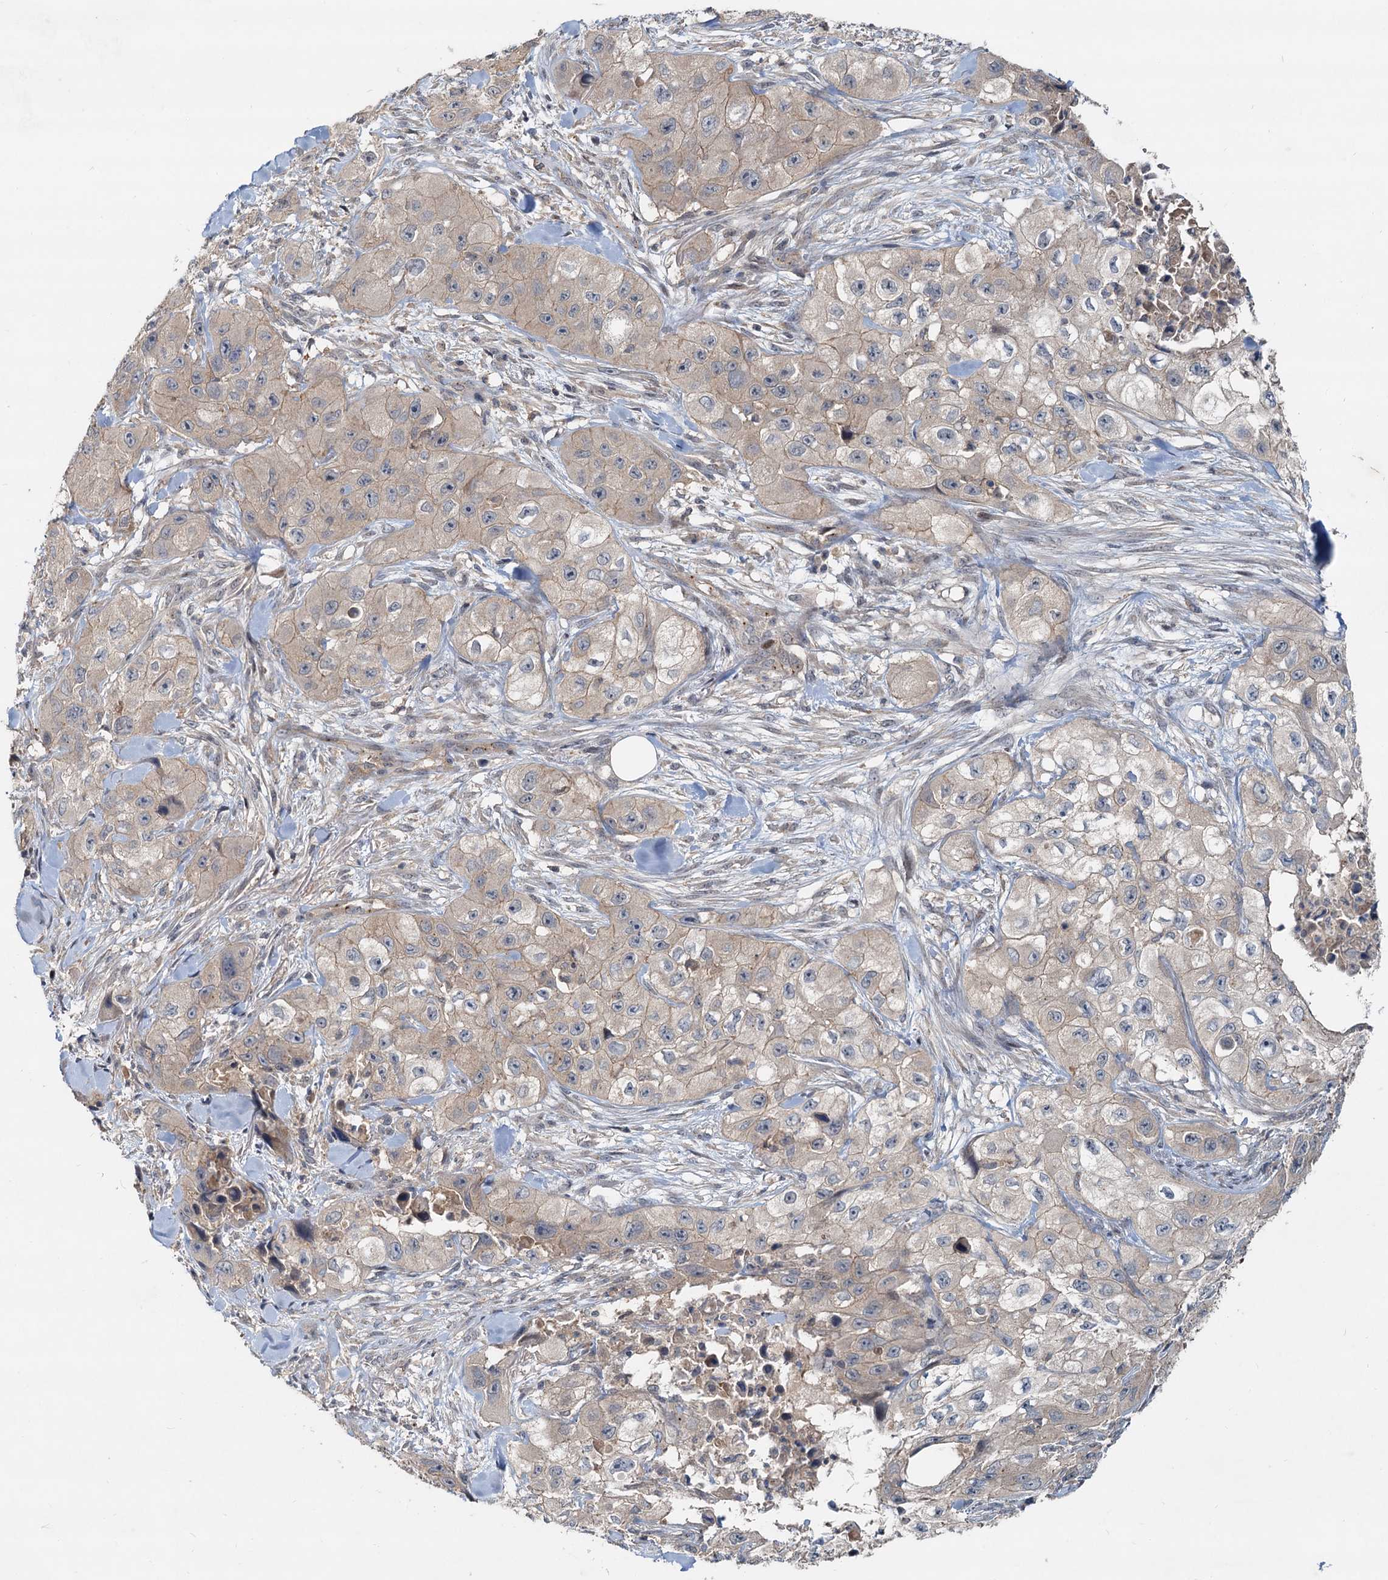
{"staining": {"intensity": "weak", "quantity": "25%-75%", "location": "cytoplasmic/membranous"}, "tissue": "skin cancer", "cell_type": "Tumor cells", "image_type": "cancer", "snomed": [{"axis": "morphology", "description": "Squamous cell carcinoma, NOS"}, {"axis": "topography", "description": "Skin"}, {"axis": "topography", "description": "Subcutis"}], "caption": "Immunohistochemical staining of skin cancer displays low levels of weak cytoplasmic/membranous protein positivity in about 25%-75% of tumor cells.", "gene": "CEP68", "patient": {"sex": "male", "age": 73}}